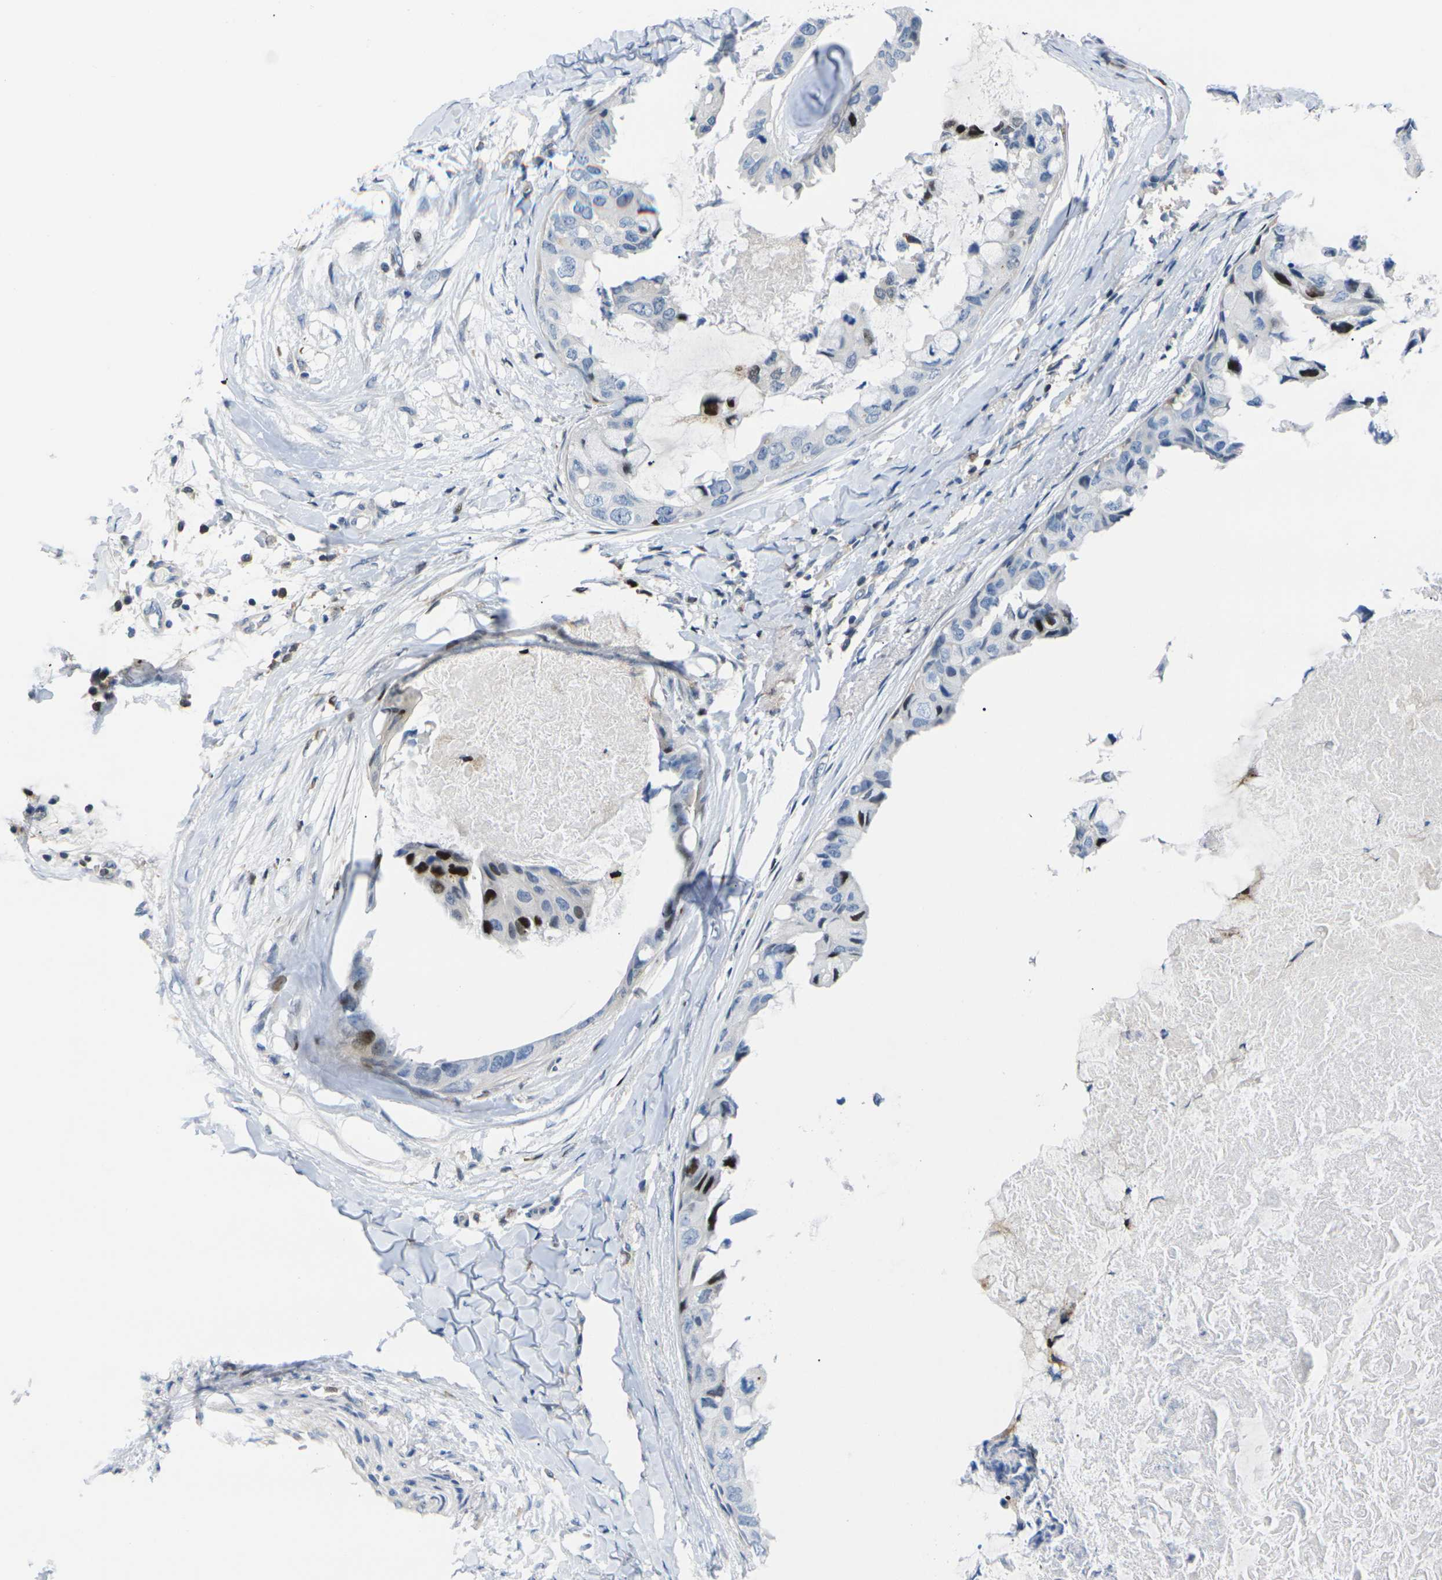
{"staining": {"intensity": "strong", "quantity": "<25%", "location": "nuclear"}, "tissue": "breast cancer", "cell_type": "Tumor cells", "image_type": "cancer", "snomed": [{"axis": "morphology", "description": "Duct carcinoma"}, {"axis": "topography", "description": "Breast"}], "caption": "Tumor cells show medium levels of strong nuclear staining in approximately <25% of cells in human breast intraductal carcinoma.", "gene": "RPS6KA3", "patient": {"sex": "female", "age": 40}}